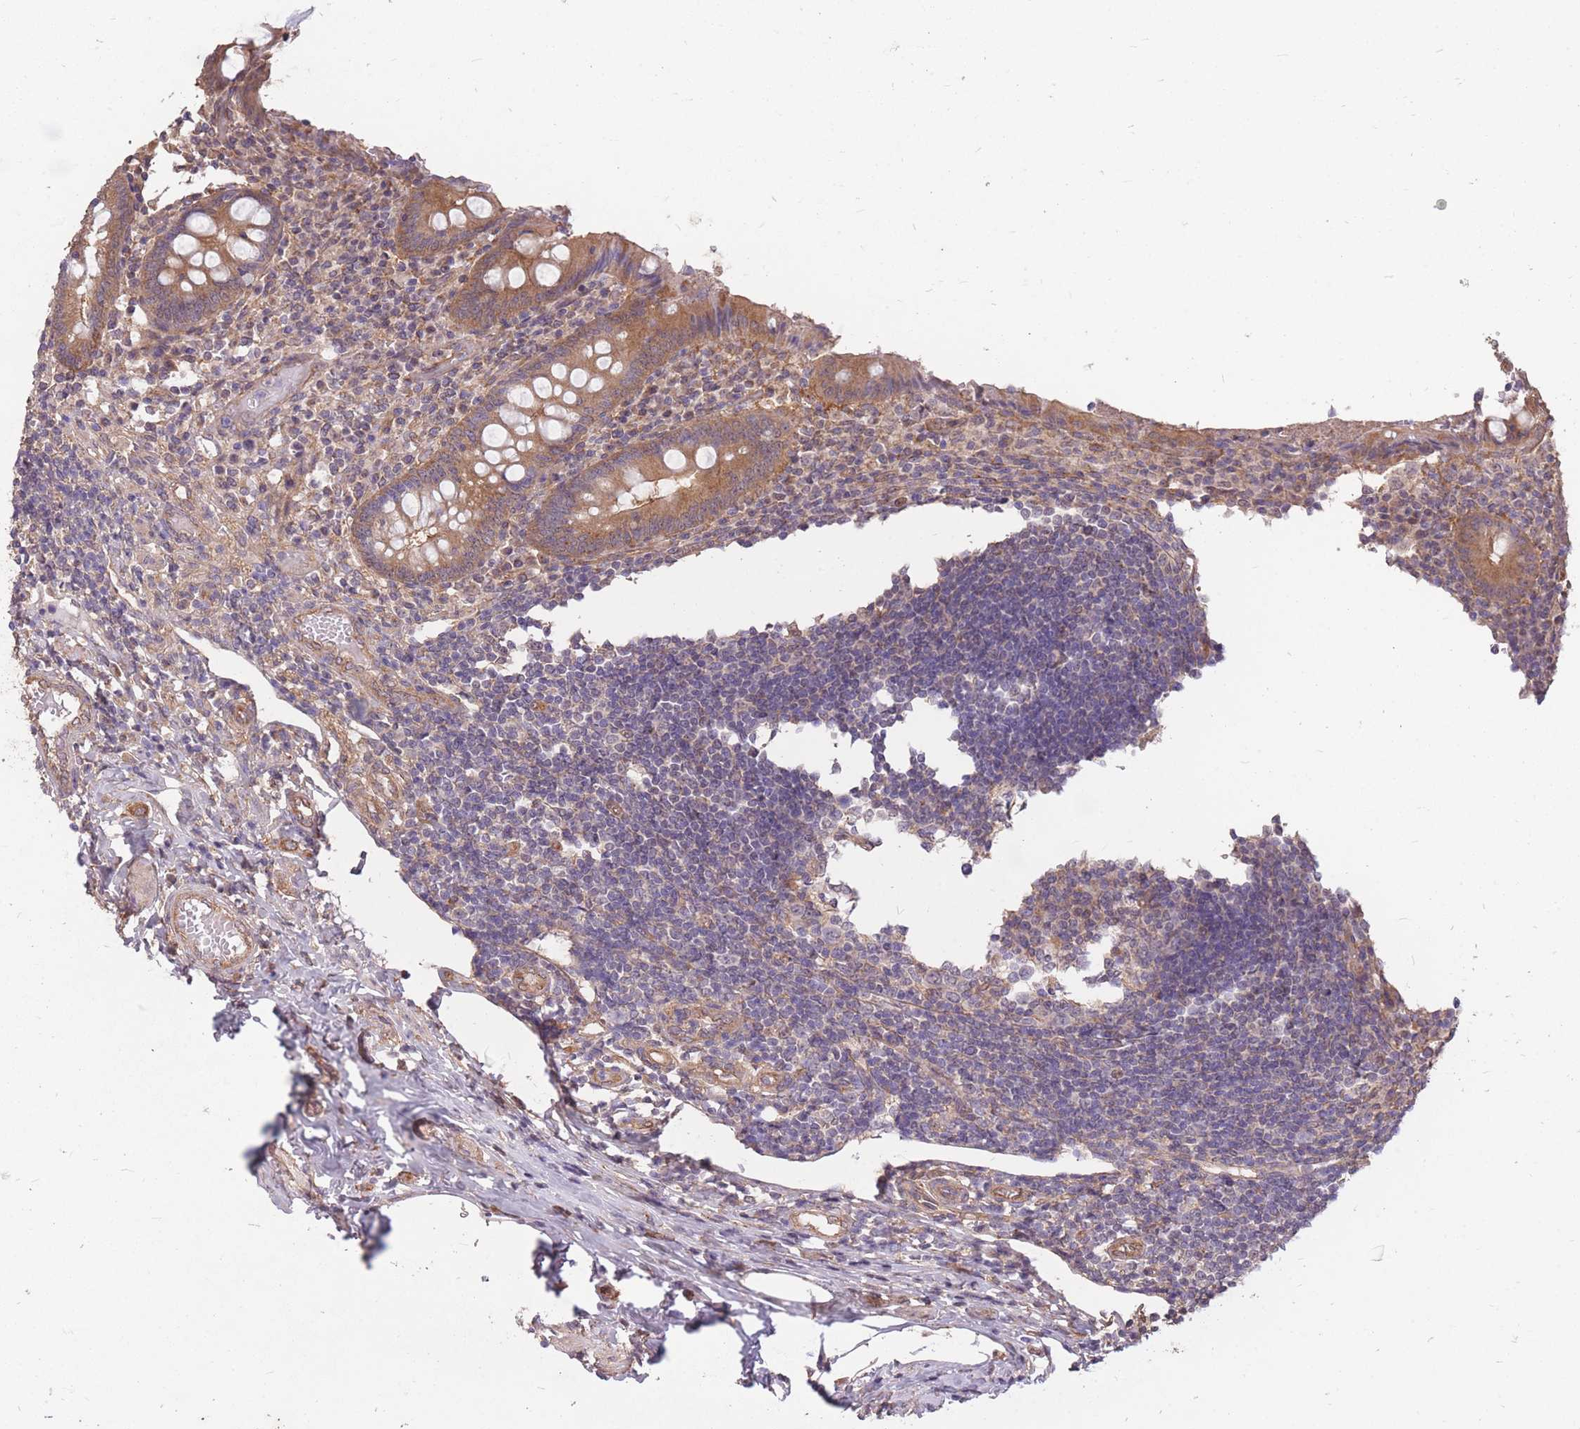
{"staining": {"intensity": "moderate", "quantity": ">75%", "location": "cytoplasmic/membranous"}, "tissue": "appendix", "cell_type": "Glandular cells", "image_type": "normal", "snomed": [{"axis": "morphology", "description": "Normal tissue, NOS"}, {"axis": "topography", "description": "Appendix"}], "caption": "Immunohistochemical staining of benign human appendix demonstrates moderate cytoplasmic/membranous protein positivity in approximately >75% of glandular cells.", "gene": "DYNC1LI2", "patient": {"sex": "female", "age": 17}}